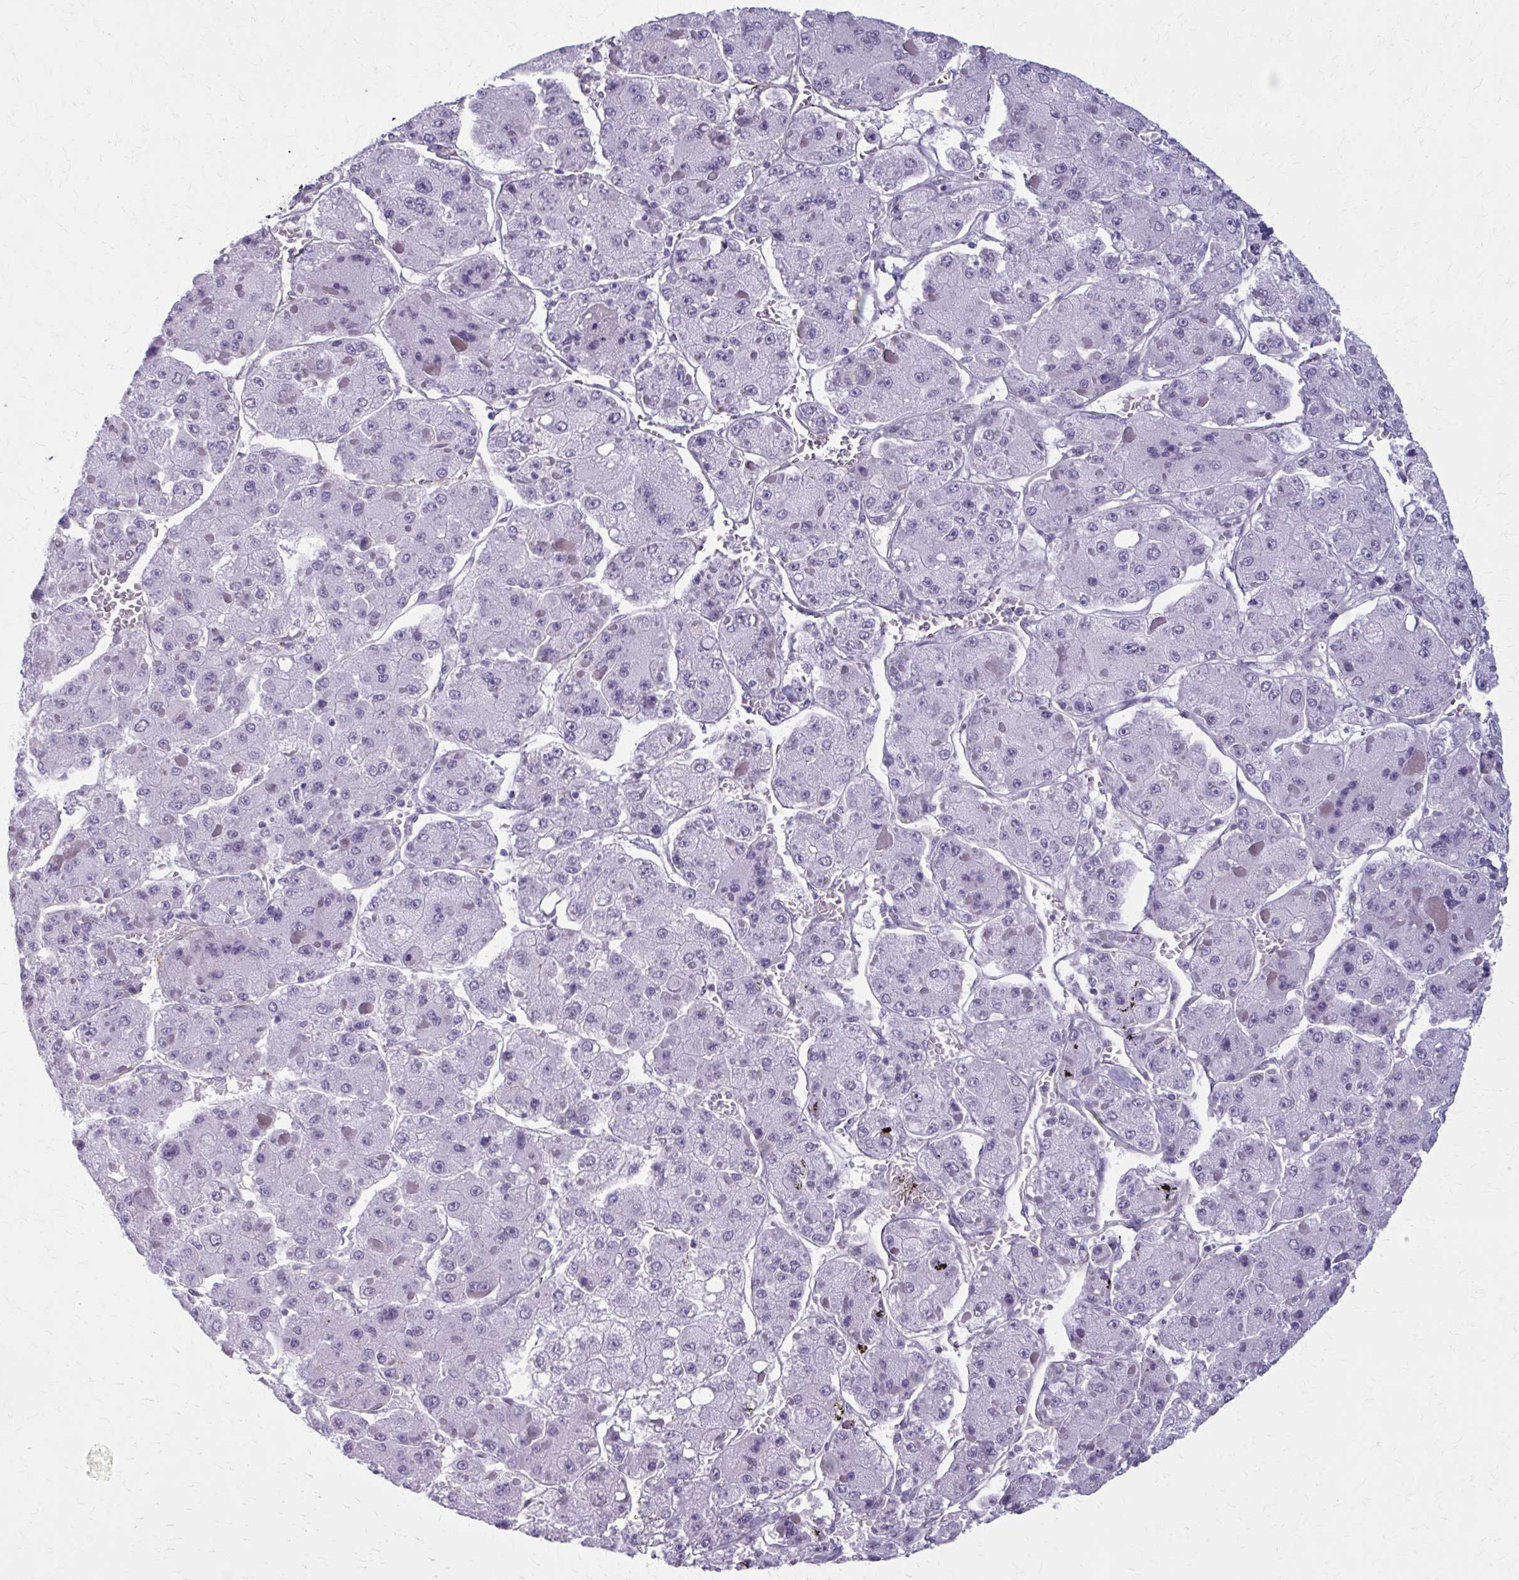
{"staining": {"intensity": "negative", "quantity": "none", "location": "none"}, "tissue": "liver cancer", "cell_type": "Tumor cells", "image_type": "cancer", "snomed": [{"axis": "morphology", "description": "Carcinoma, Hepatocellular, NOS"}, {"axis": "topography", "description": "Liver"}], "caption": "A high-resolution photomicrograph shows immunohistochemistry (IHC) staining of liver cancer (hepatocellular carcinoma), which displays no significant staining in tumor cells.", "gene": "AKAP12", "patient": {"sex": "female", "age": 73}}